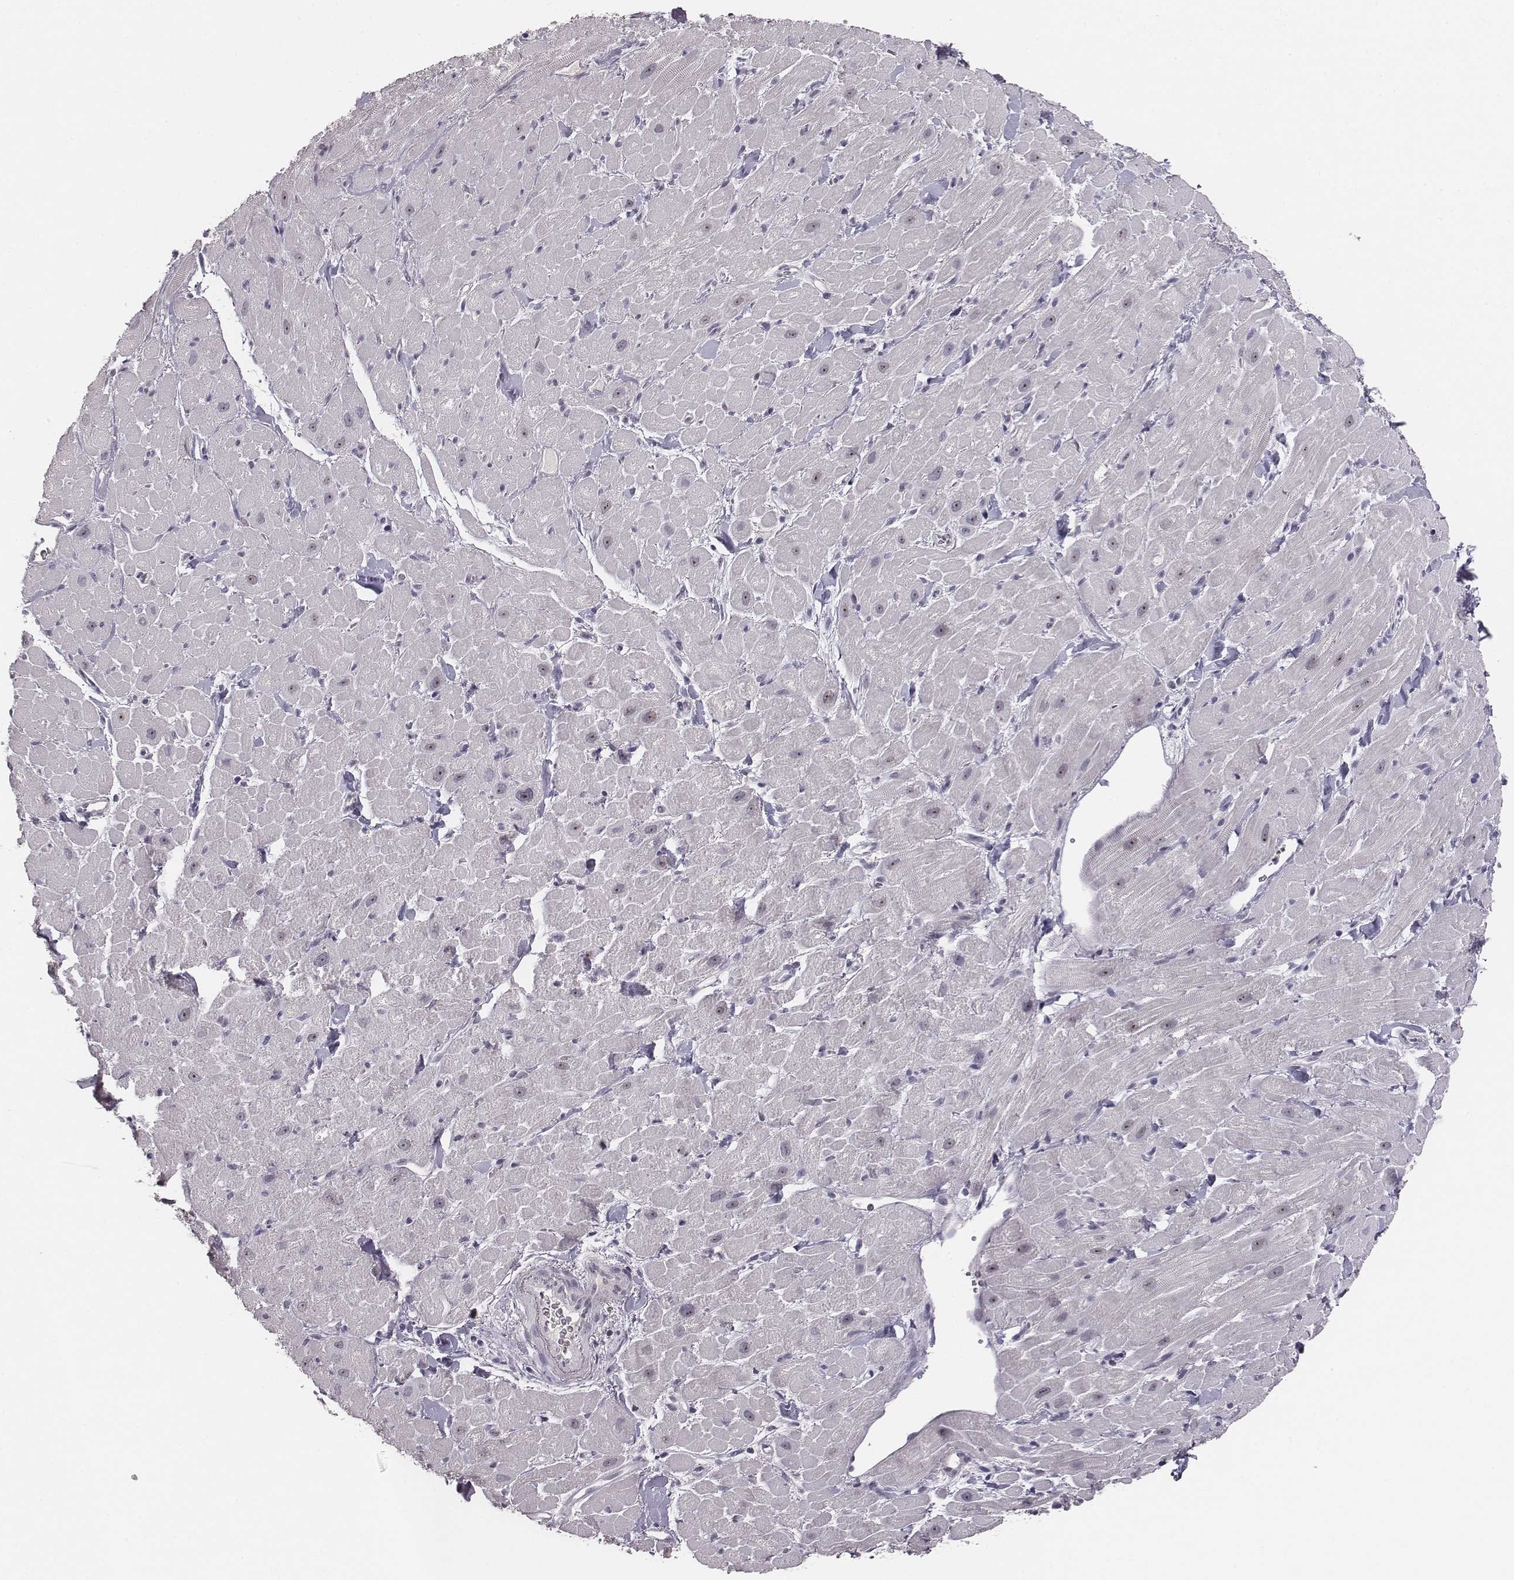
{"staining": {"intensity": "moderate", "quantity": ">75%", "location": "nuclear"}, "tissue": "heart muscle", "cell_type": "Cardiomyocytes", "image_type": "normal", "snomed": [{"axis": "morphology", "description": "Normal tissue, NOS"}, {"axis": "topography", "description": "Heart"}], "caption": "Protein staining of normal heart muscle reveals moderate nuclear staining in about >75% of cardiomyocytes.", "gene": "NIFK", "patient": {"sex": "male", "age": 60}}